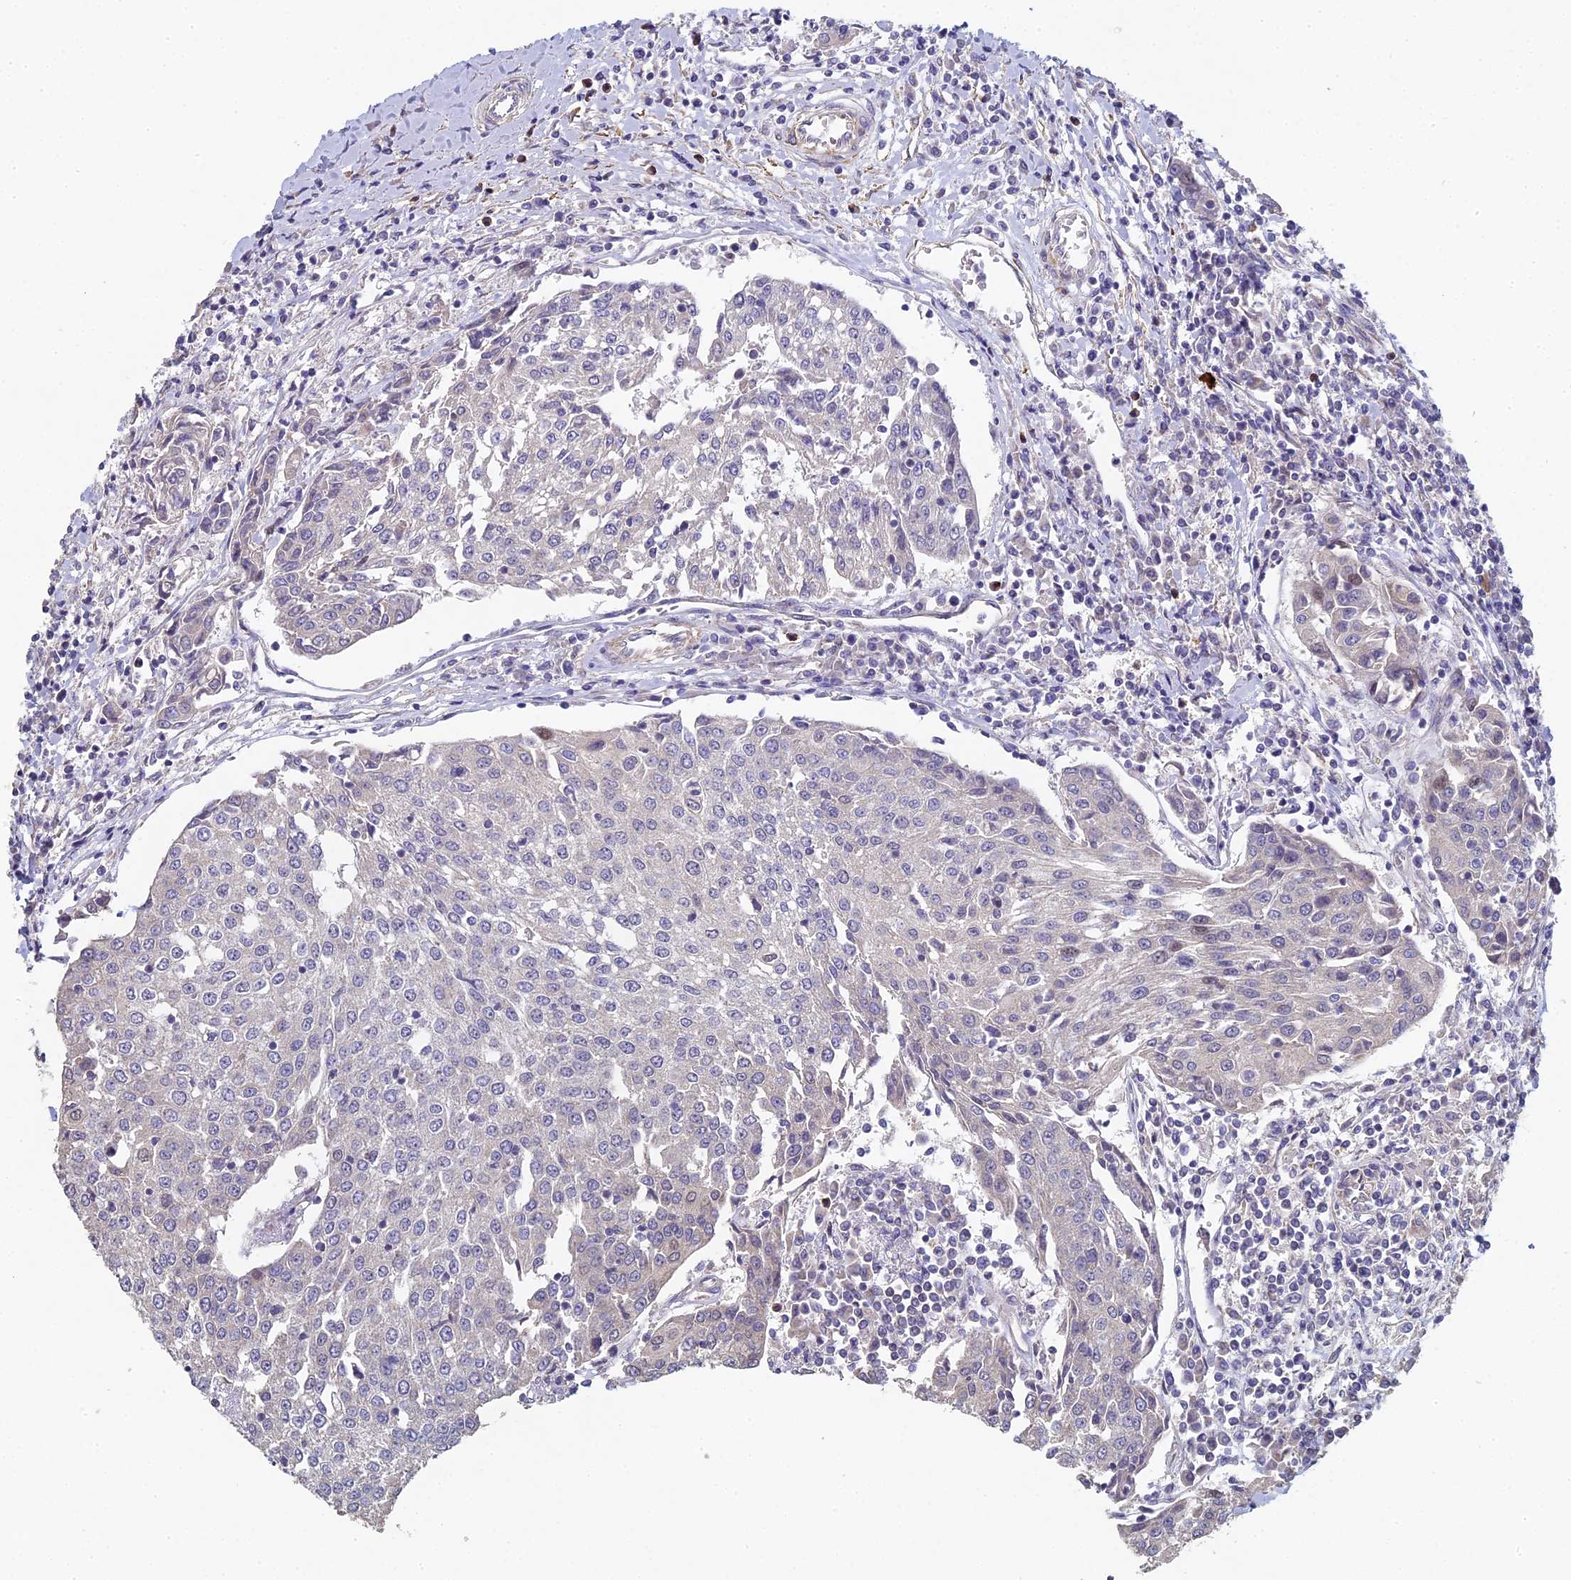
{"staining": {"intensity": "negative", "quantity": "none", "location": "none"}, "tissue": "urothelial cancer", "cell_type": "Tumor cells", "image_type": "cancer", "snomed": [{"axis": "morphology", "description": "Urothelial carcinoma, High grade"}, {"axis": "topography", "description": "Urinary bladder"}], "caption": "High-grade urothelial carcinoma was stained to show a protein in brown. There is no significant expression in tumor cells. The staining was performed using DAB (3,3'-diaminobenzidine) to visualize the protein expression in brown, while the nuclei were stained in blue with hematoxylin (Magnification: 20x).", "gene": "DIXDC1", "patient": {"sex": "female", "age": 85}}